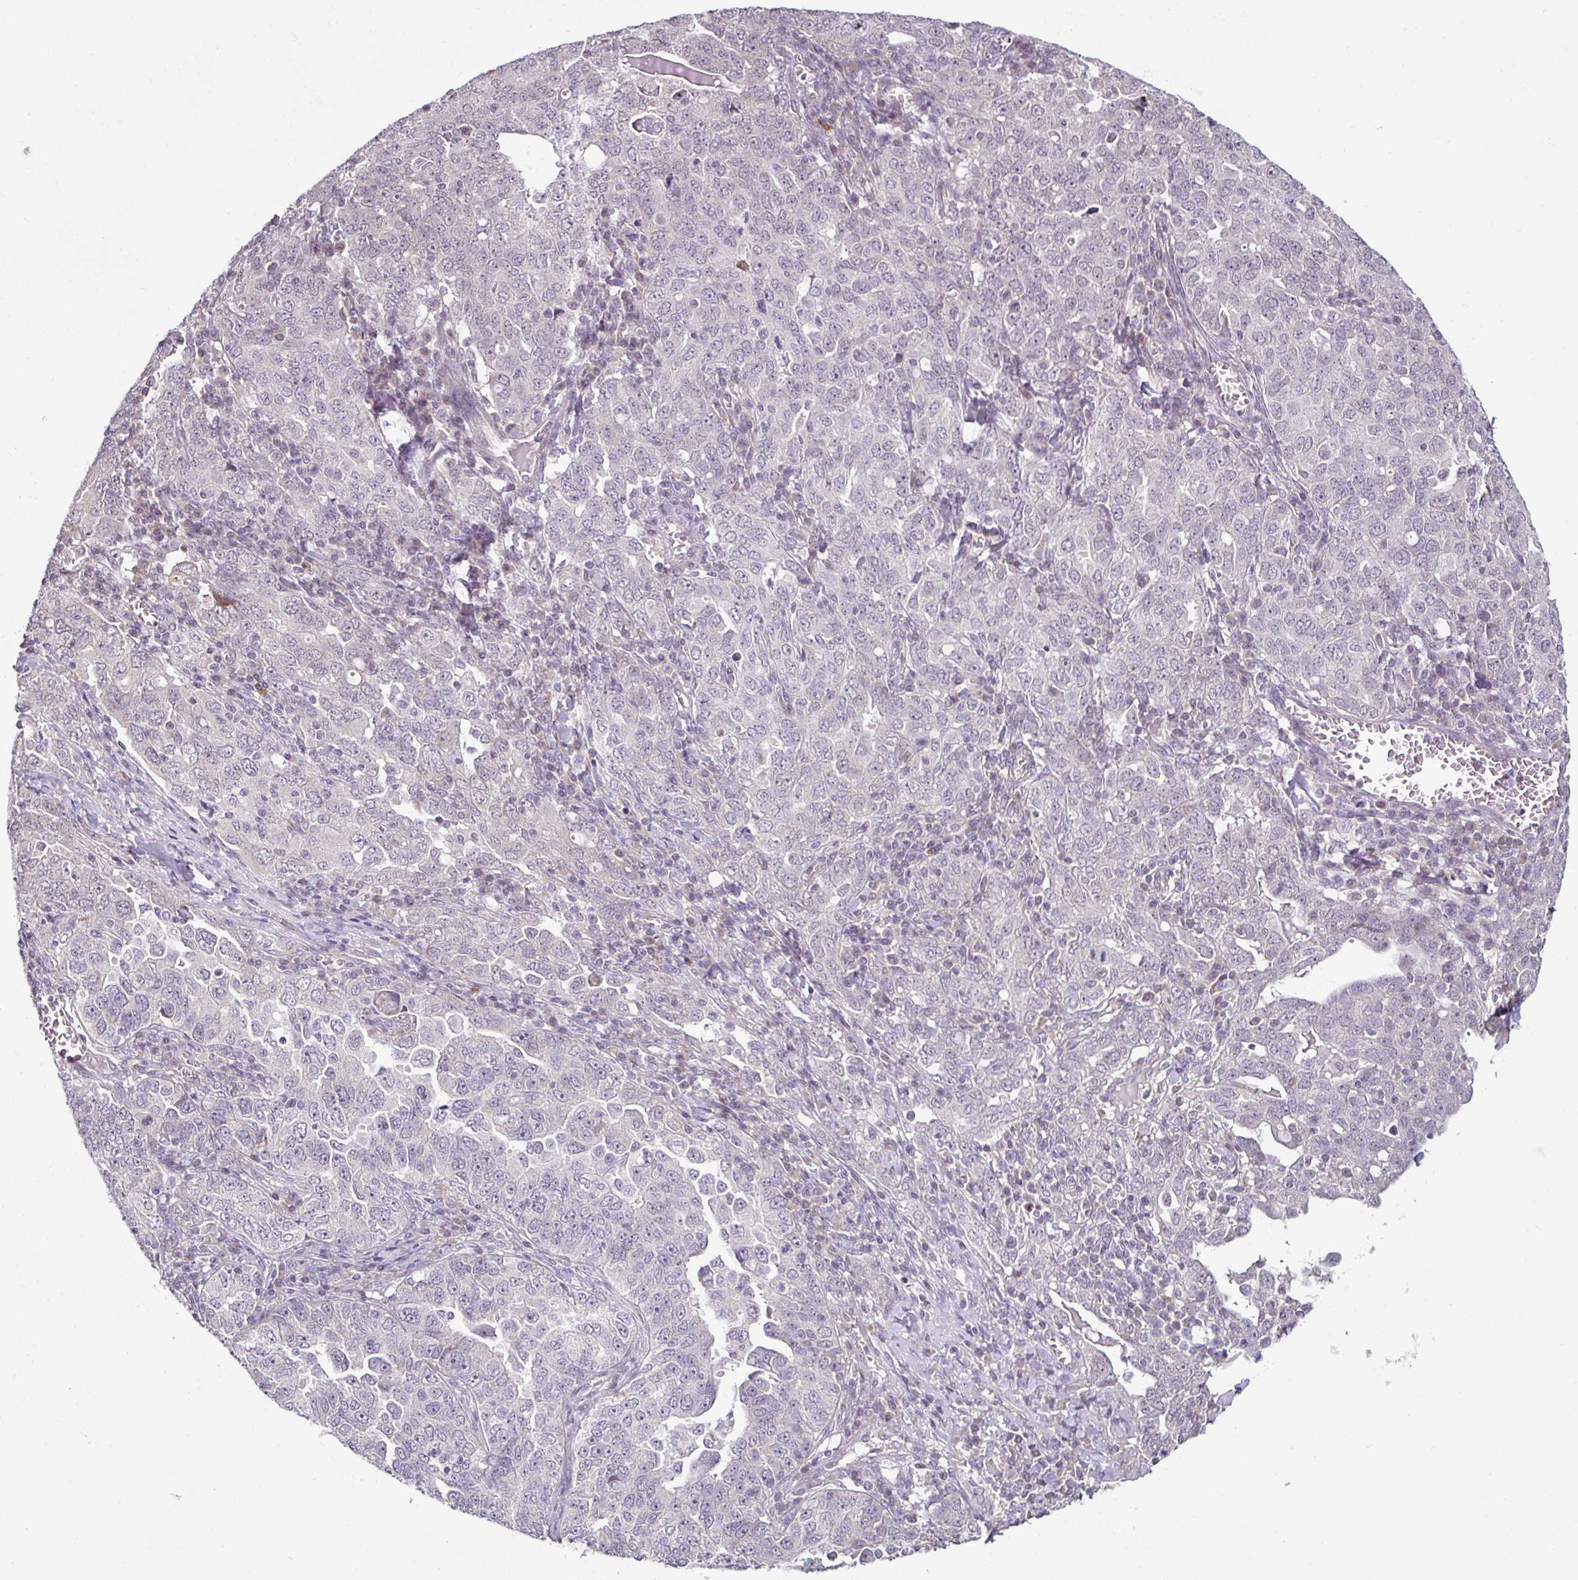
{"staining": {"intensity": "negative", "quantity": "none", "location": "none"}, "tissue": "ovarian cancer", "cell_type": "Tumor cells", "image_type": "cancer", "snomed": [{"axis": "morphology", "description": "Carcinoma, endometroid"}, {"axis": "topography", "description": "Ovary"}], "caption": "This is a micrograph of immunohistochemistry staining of ovarian endometroid carcinoma, which shows no staining in tumor cells.", "gene": "OR52D1", "patient": {"sex": "female", "age": 62}}